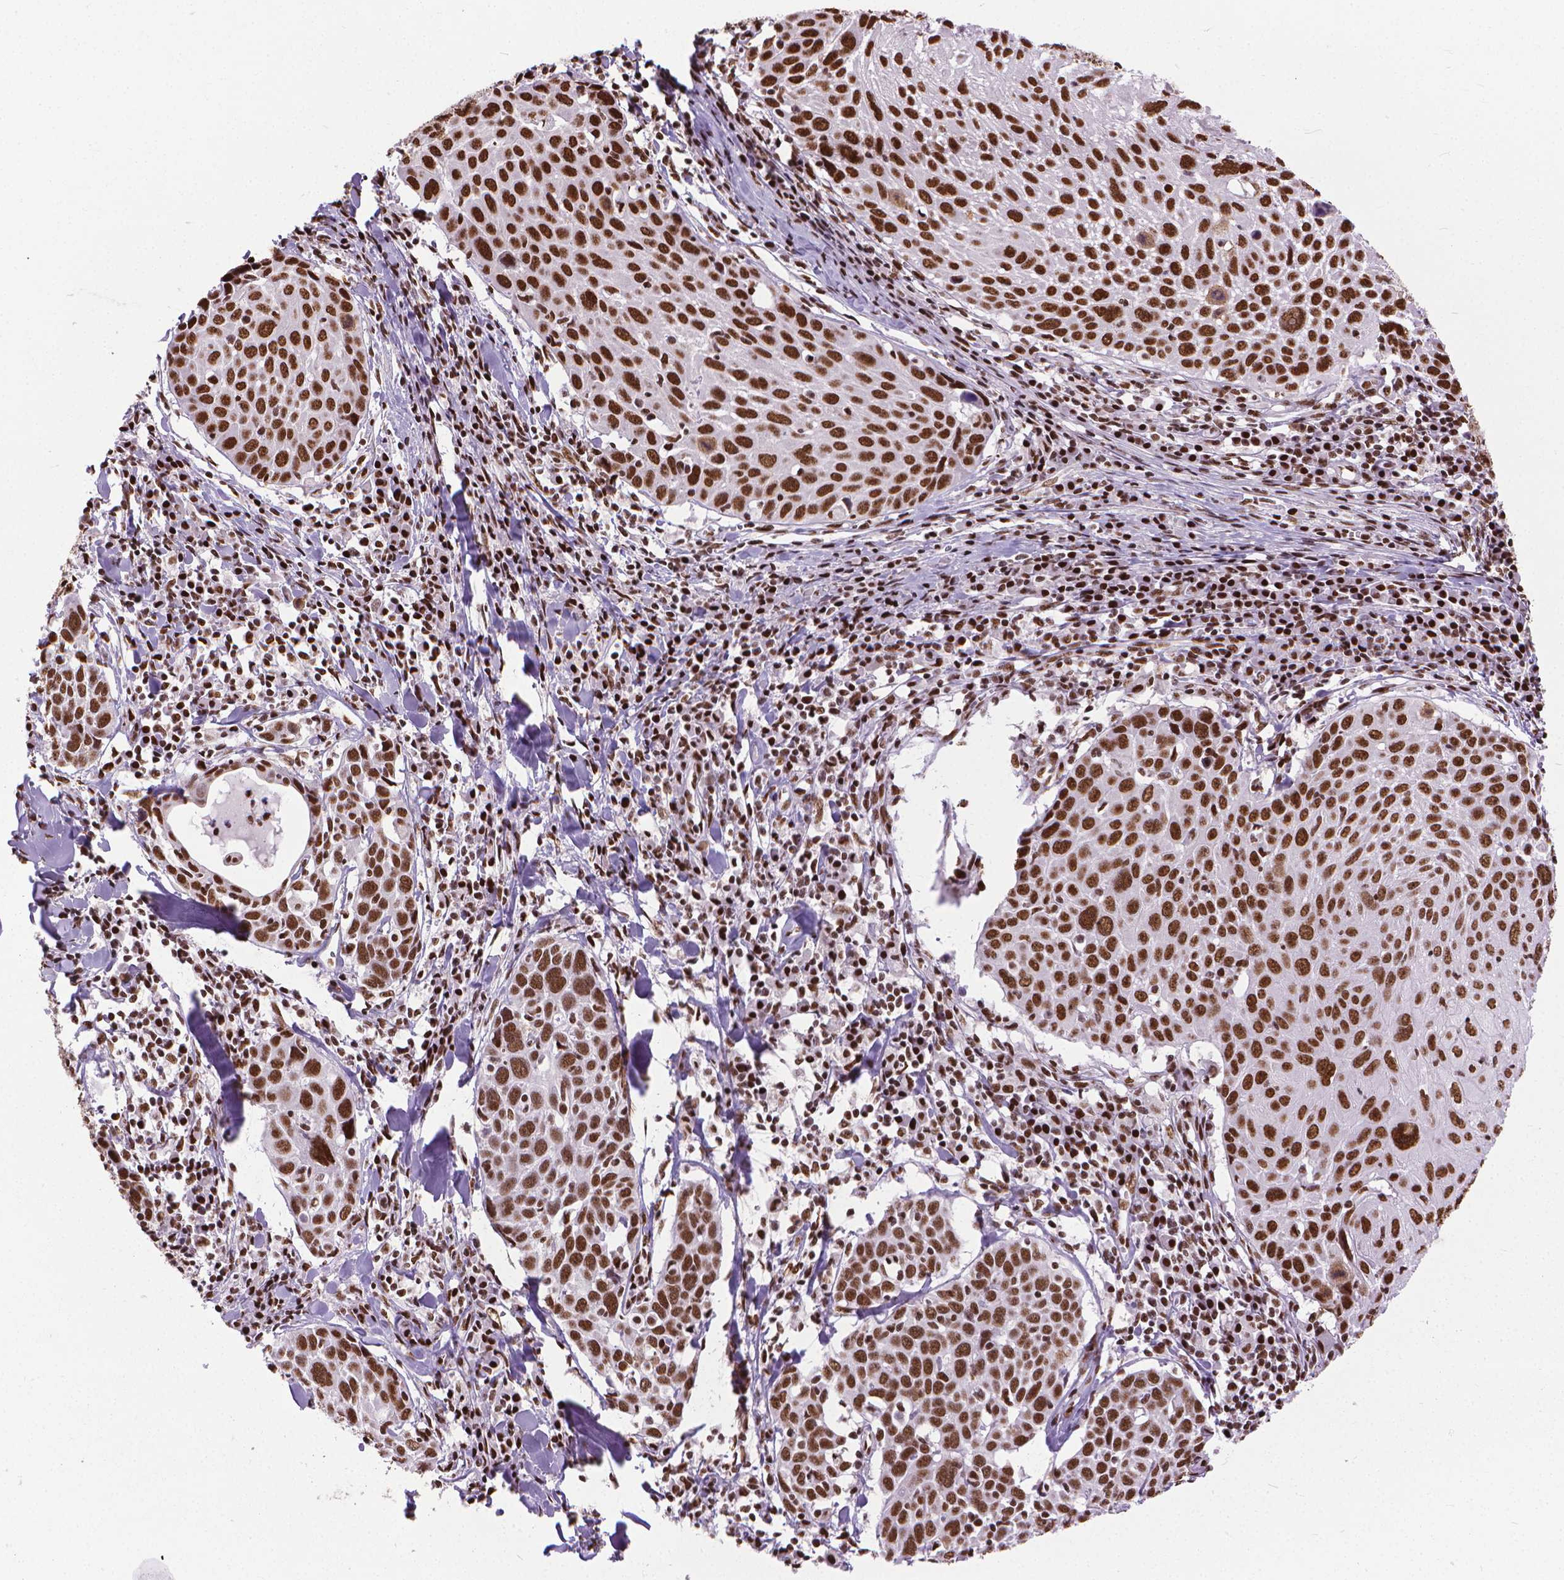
{"staining": {"intensity": "strong", "quantity": ">75%", "location": "nuclear"}, "tissue": "lung cancer", "cell_type": "Tumor cells", "image_type": "cancer", "snomed": [{"axis": "morphology", "description": "Squamous cell carcinoma, NOS"}, {"axis": "topography", "description": "Lung"}], "caption": "Immunohistochemistry of squamous cell carcinoma (lung) displays high levels of strong nuclear positivity in approximately >75% of tumor cells.", "gene": "AKAP8", "patient": {"sex": "male", "age": 57}}